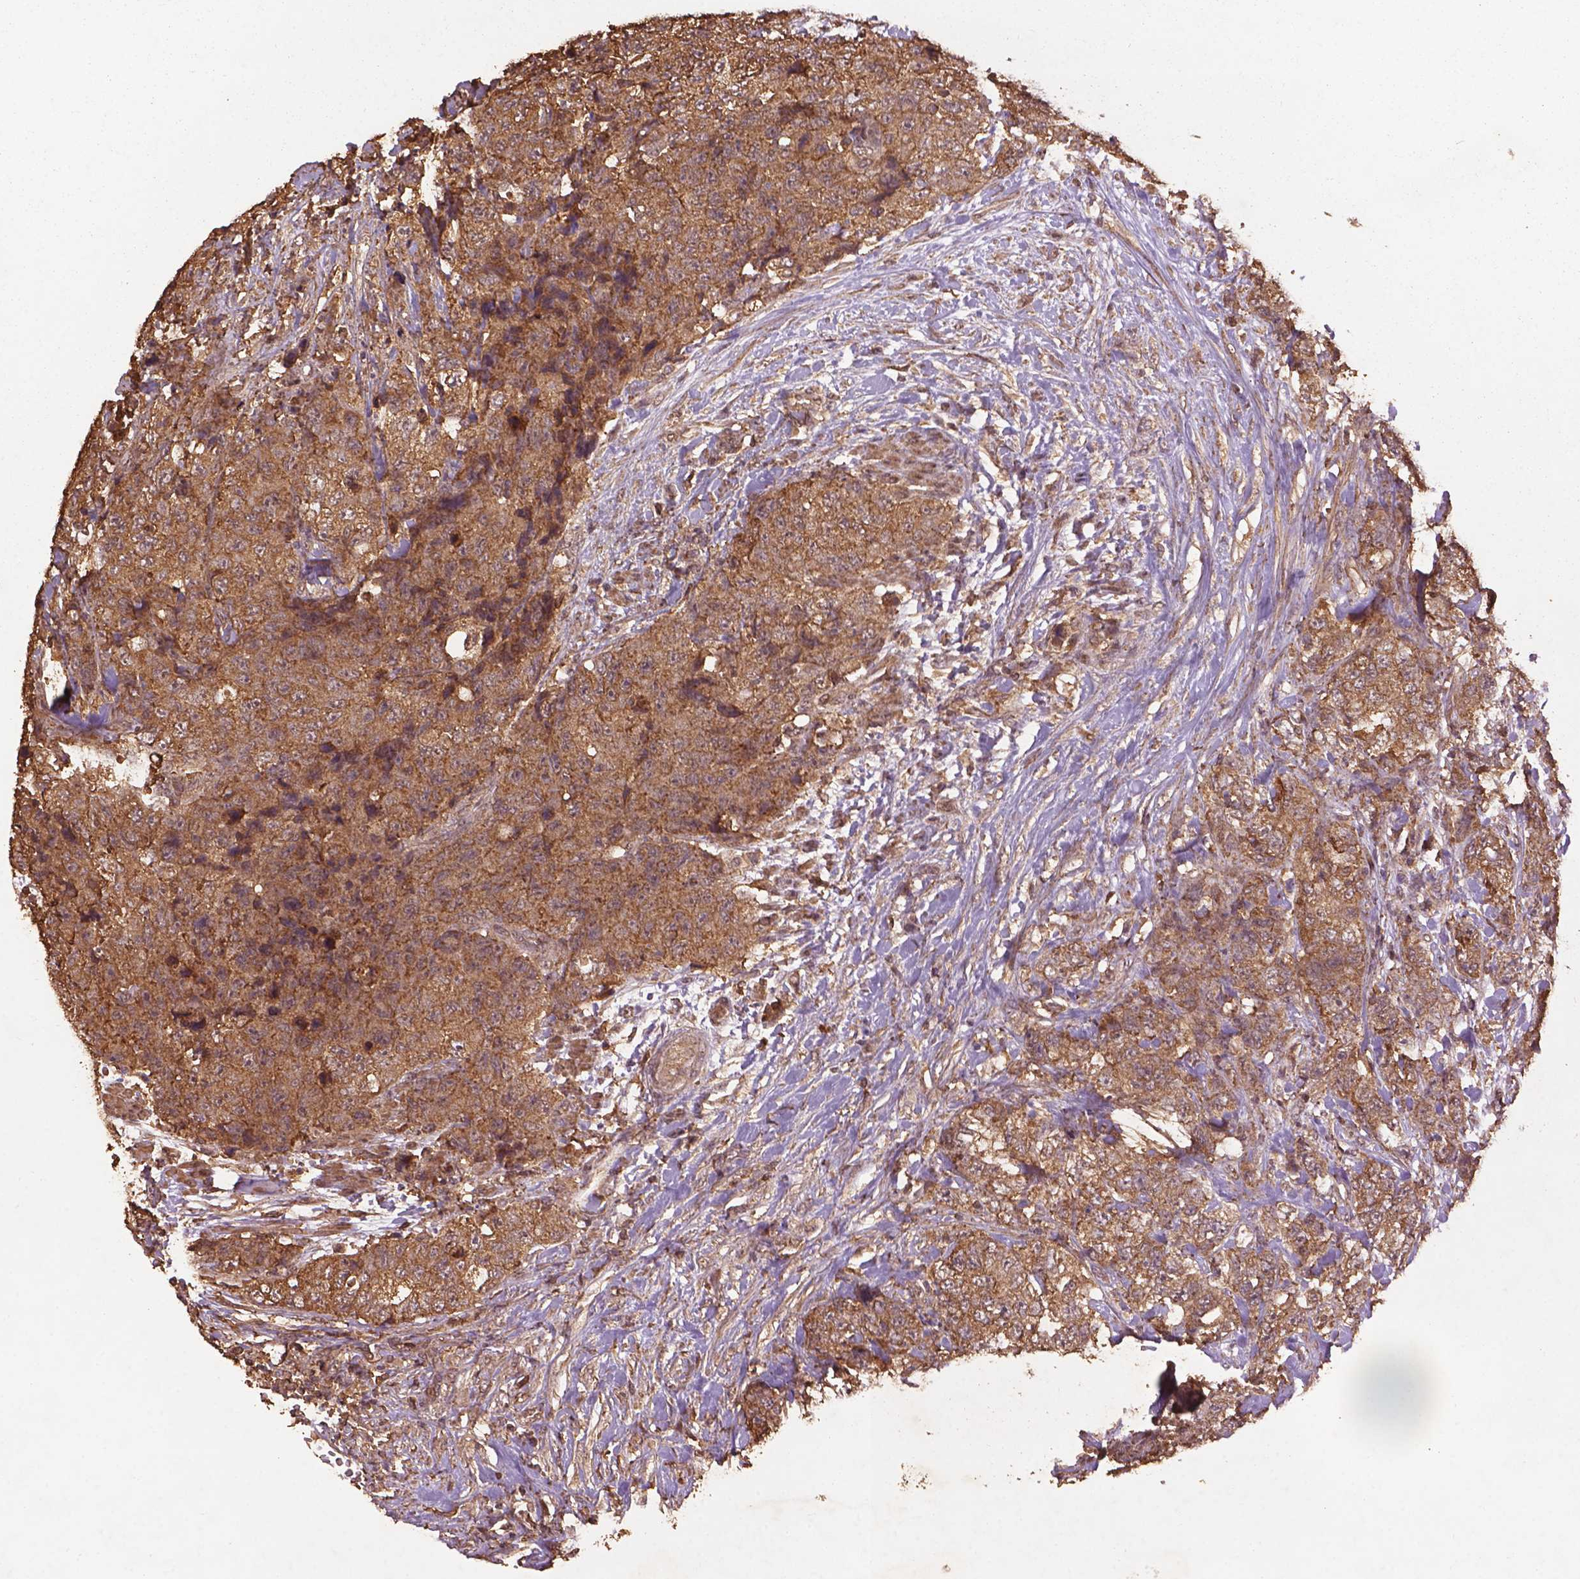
{"staining": {"intensity": "weak", "quantity": ">75%", "location": "cytoplasmic/membranous"}, "tissue": "urothelial cancer", "cell_type": "Tumor cells", "image_type": "cancer", "snomed": [{"axis": "morphology", "description": "Urothelial carcinoma, High grade"}, {"axis": "topography", "description": "Urinary bladder"}], "caption": "Immunohistochemical staining of urothelial carcinoma (high-grade) exhibits weak cytoplasmic/membranous protein expression in about >75% of tumor cells.", "gene": "BABAM1", "patient": {"sex": "female", "age": 78}}